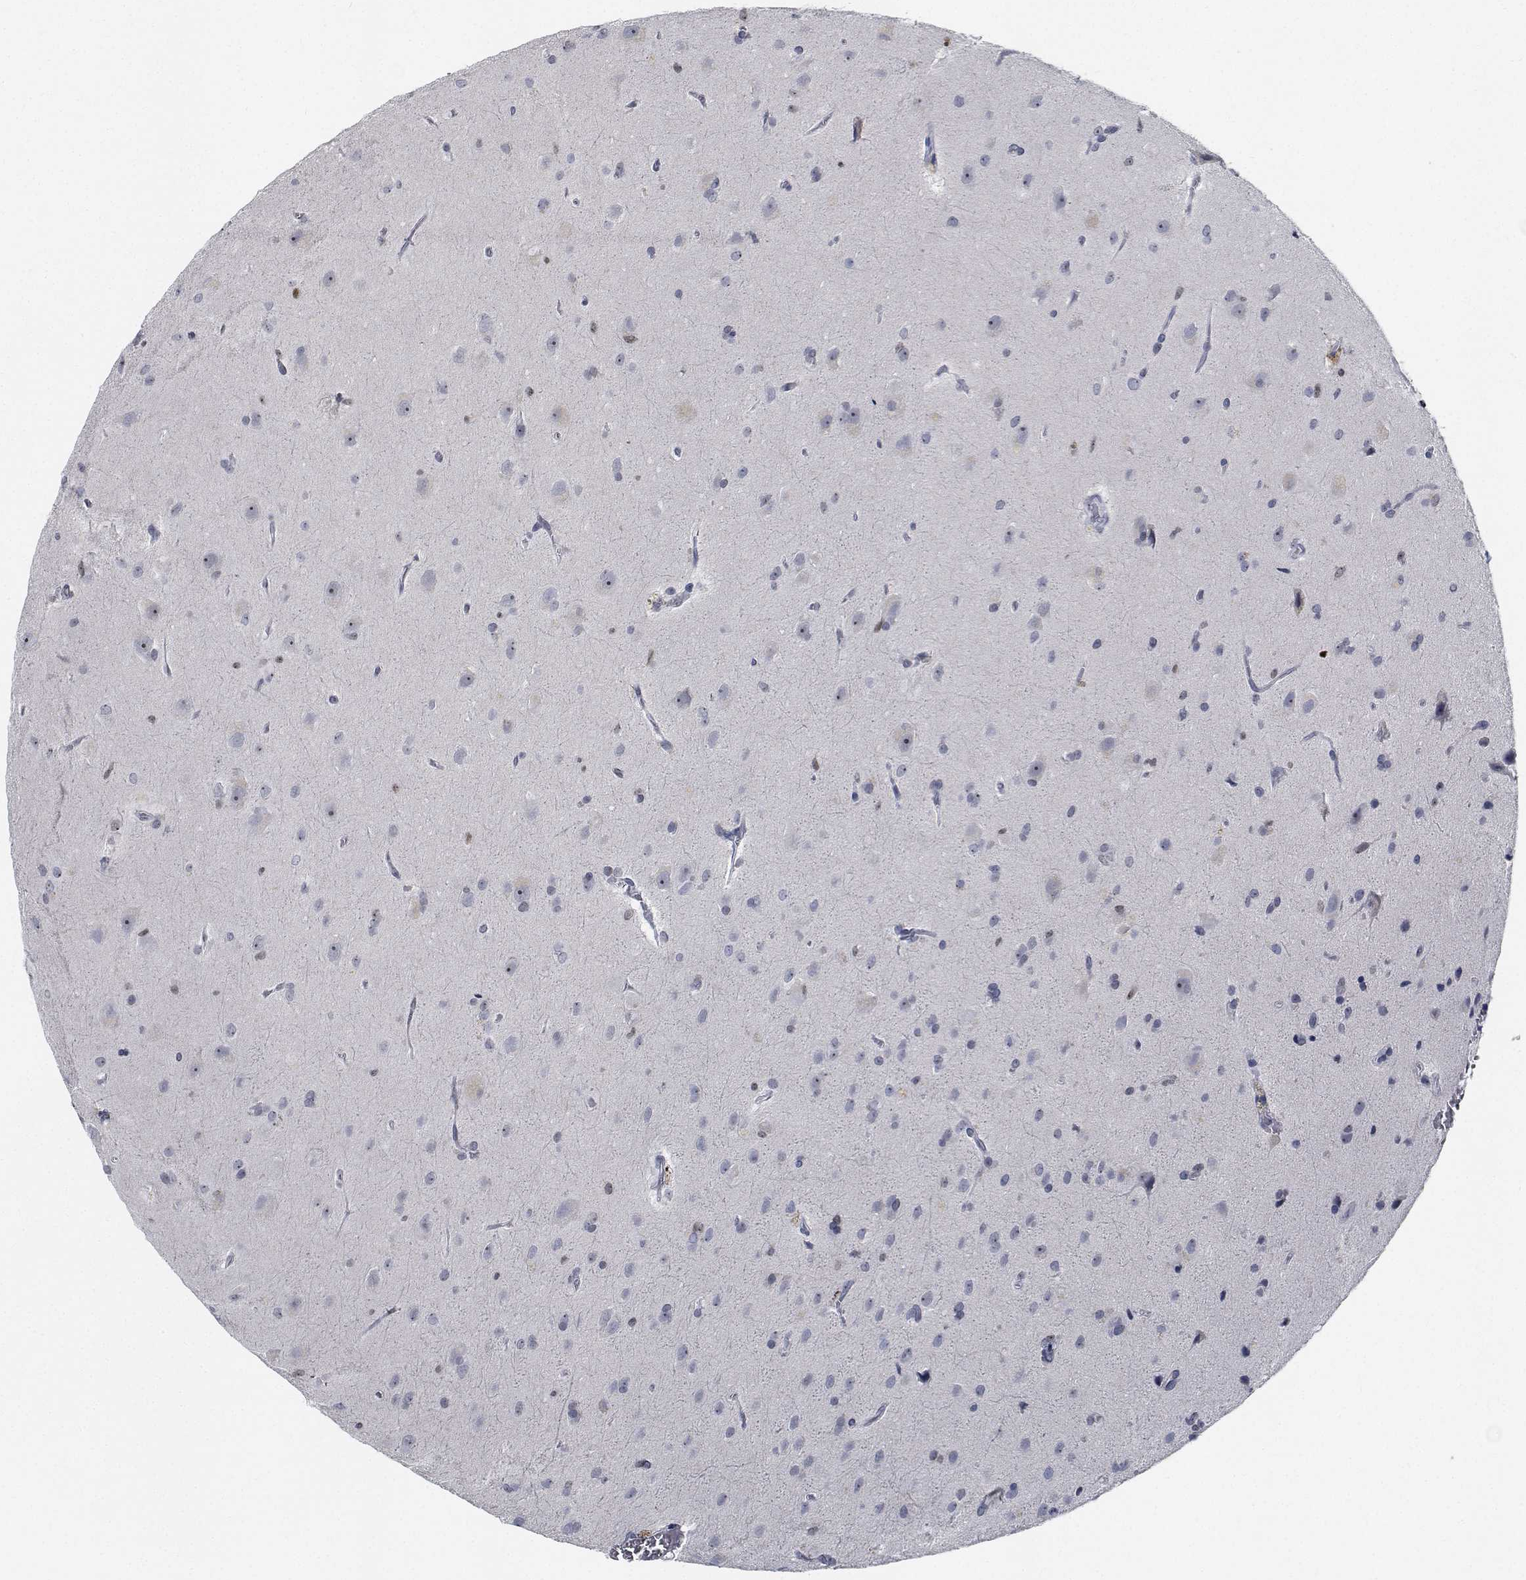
{"staining": {"intensity": "negative", "quantity": "none", "location": "none"}, "tissue": "glioma", "cell_type": "Tumor cells", "image_type": "cancer", "snomed": [{"axis": "morphology", "description": "Glioma, malignant, Low grade"}, {"axis": "topography", "description": "Brain"}], "caption": "Tumor cells are negative for brown protein staining in low-grade glioma (malignant).", "gene": "NVL", "patient": {"sex": "male", "age": 58}}